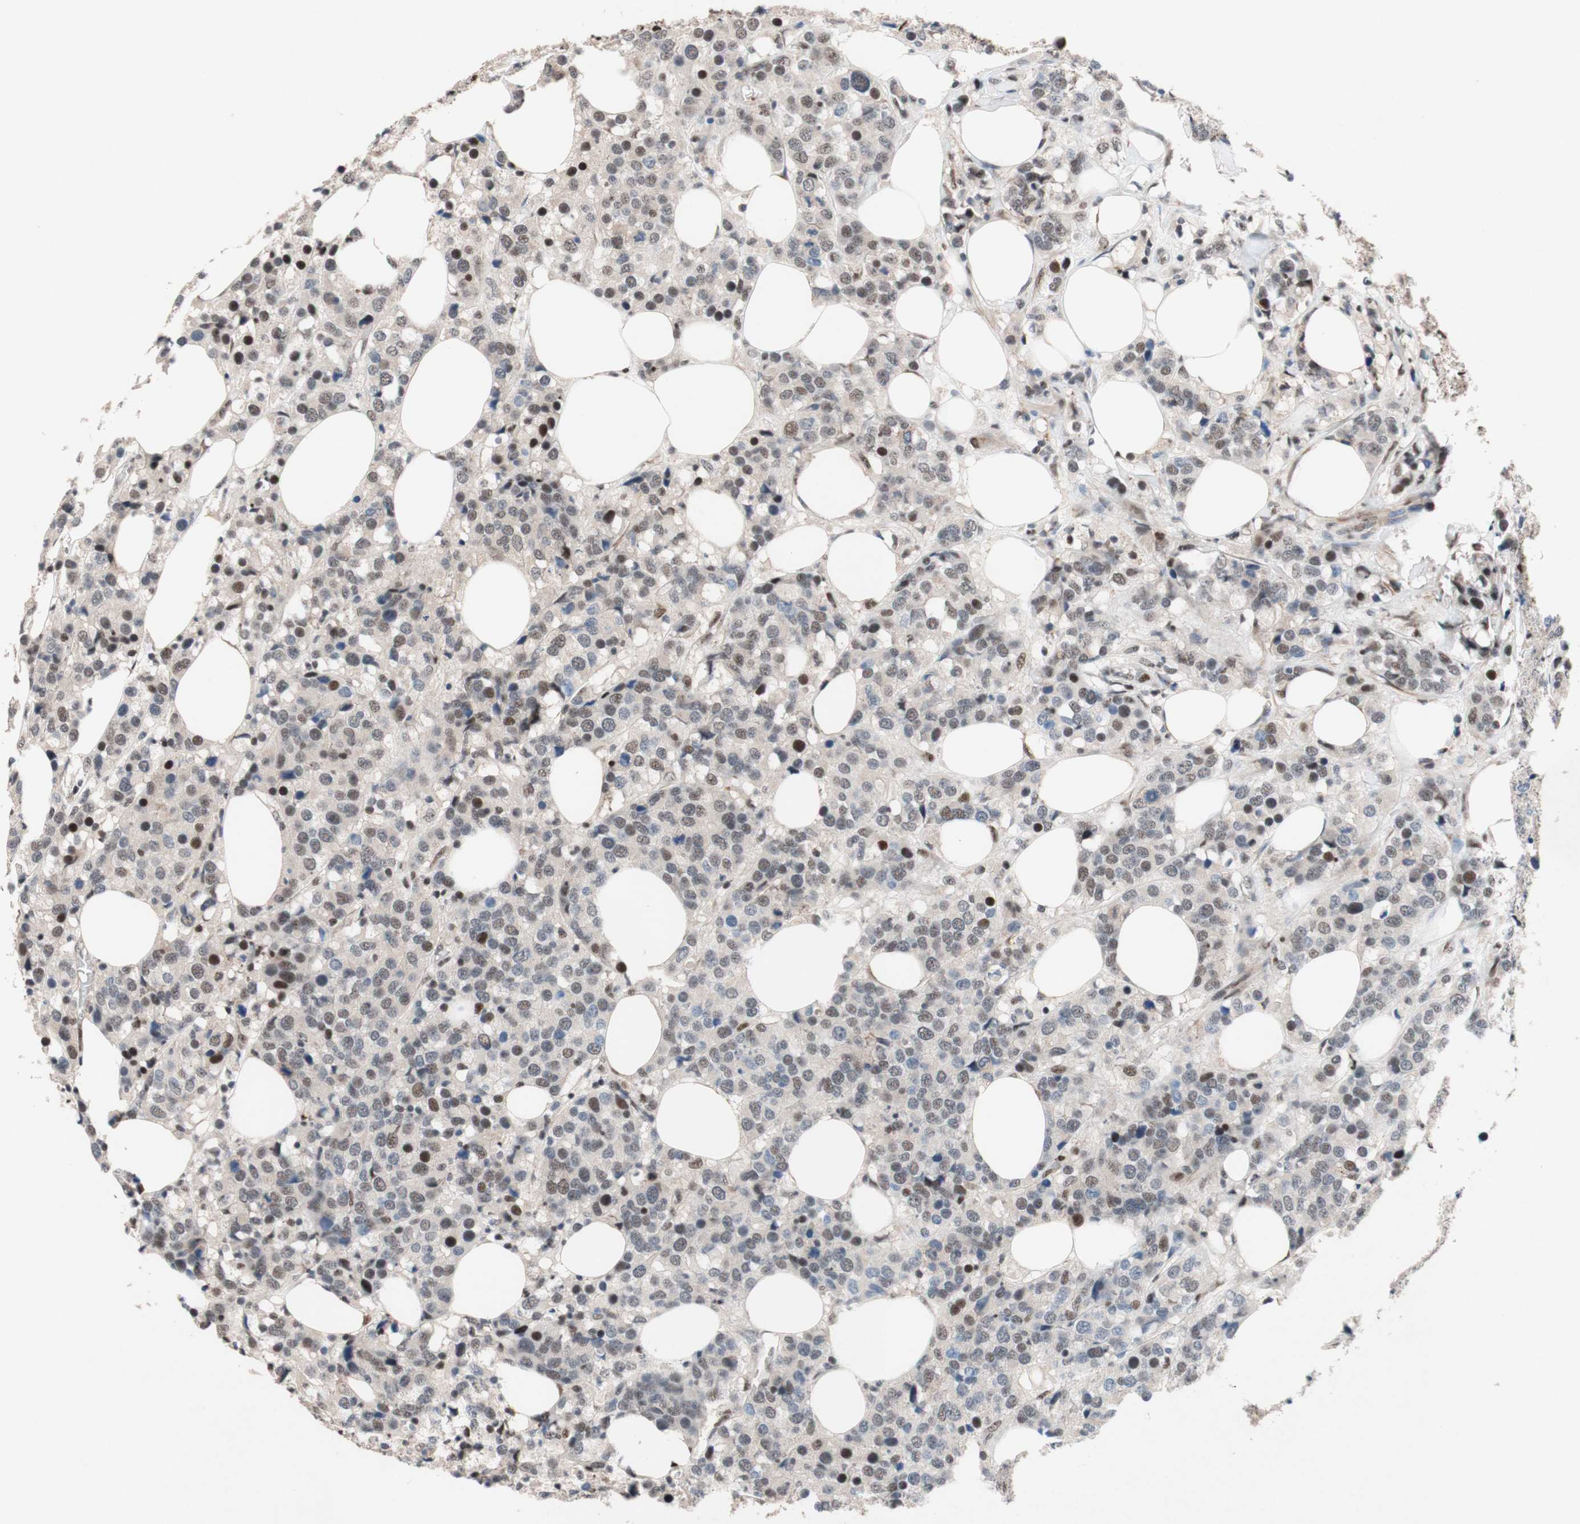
{"staining": {"intensity": "weak", "quantity": "25%-75%", "location": "nuclear"}, "tissue": "breast cancer", "cell_type": "Tumor cells", "image_type": "cancer", "snomed": [{"axis": "morphology", "description": "Lobular carcinoma"}, {"axis": "topography", "description": "Breast"}], "caption": "This is an image of immunohistochemistry staining of breast cancer, which shows weak staining in the nuclear of tumor cells.", "gene": "TLE1", "patient": {"sex": "female", "age": 59}}